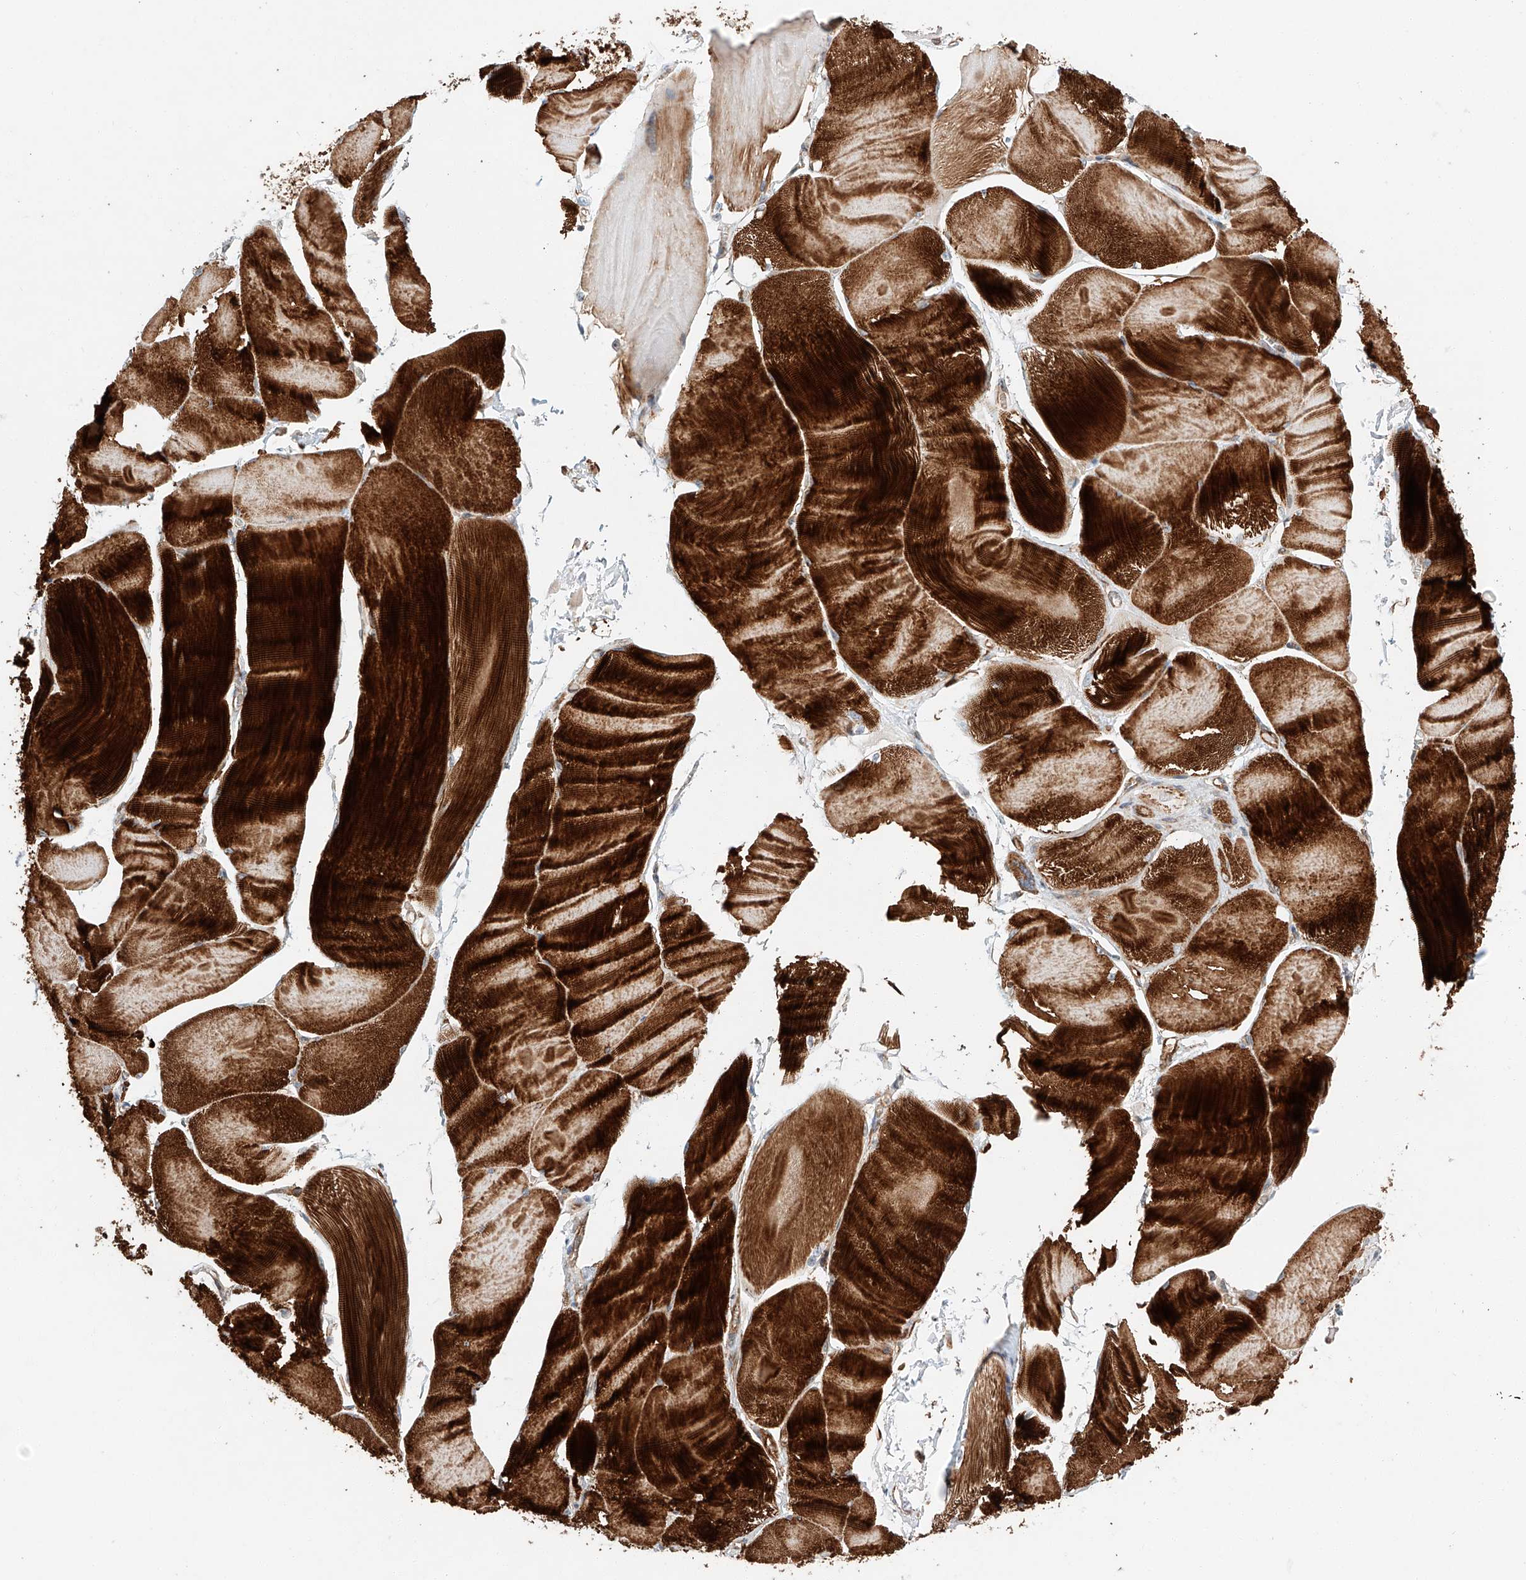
{"staining": {"intensity": "strong", "quantity": ">75%", "location": "cytoplasmic/membranous"}, "tissue": "skeletal muscle", "cell_type": "Myocytes", "image_type": "normal", "snomed": [{"axis": "morphology", "description": "Normal tissue, NOS"}, {"axis": "morphology", "description": "Basal cell carcinoma"}, {"axis": "topography", "description": "Skeletal muscle"}], "caption": "Myocytes exhibit high levels of strong cytoplasmic/membranous positivity in approximately >75% of cells in normal human skeletal muscle.", "gene": "MINDY4", "patient": {"sex": "female", "age": 64}}